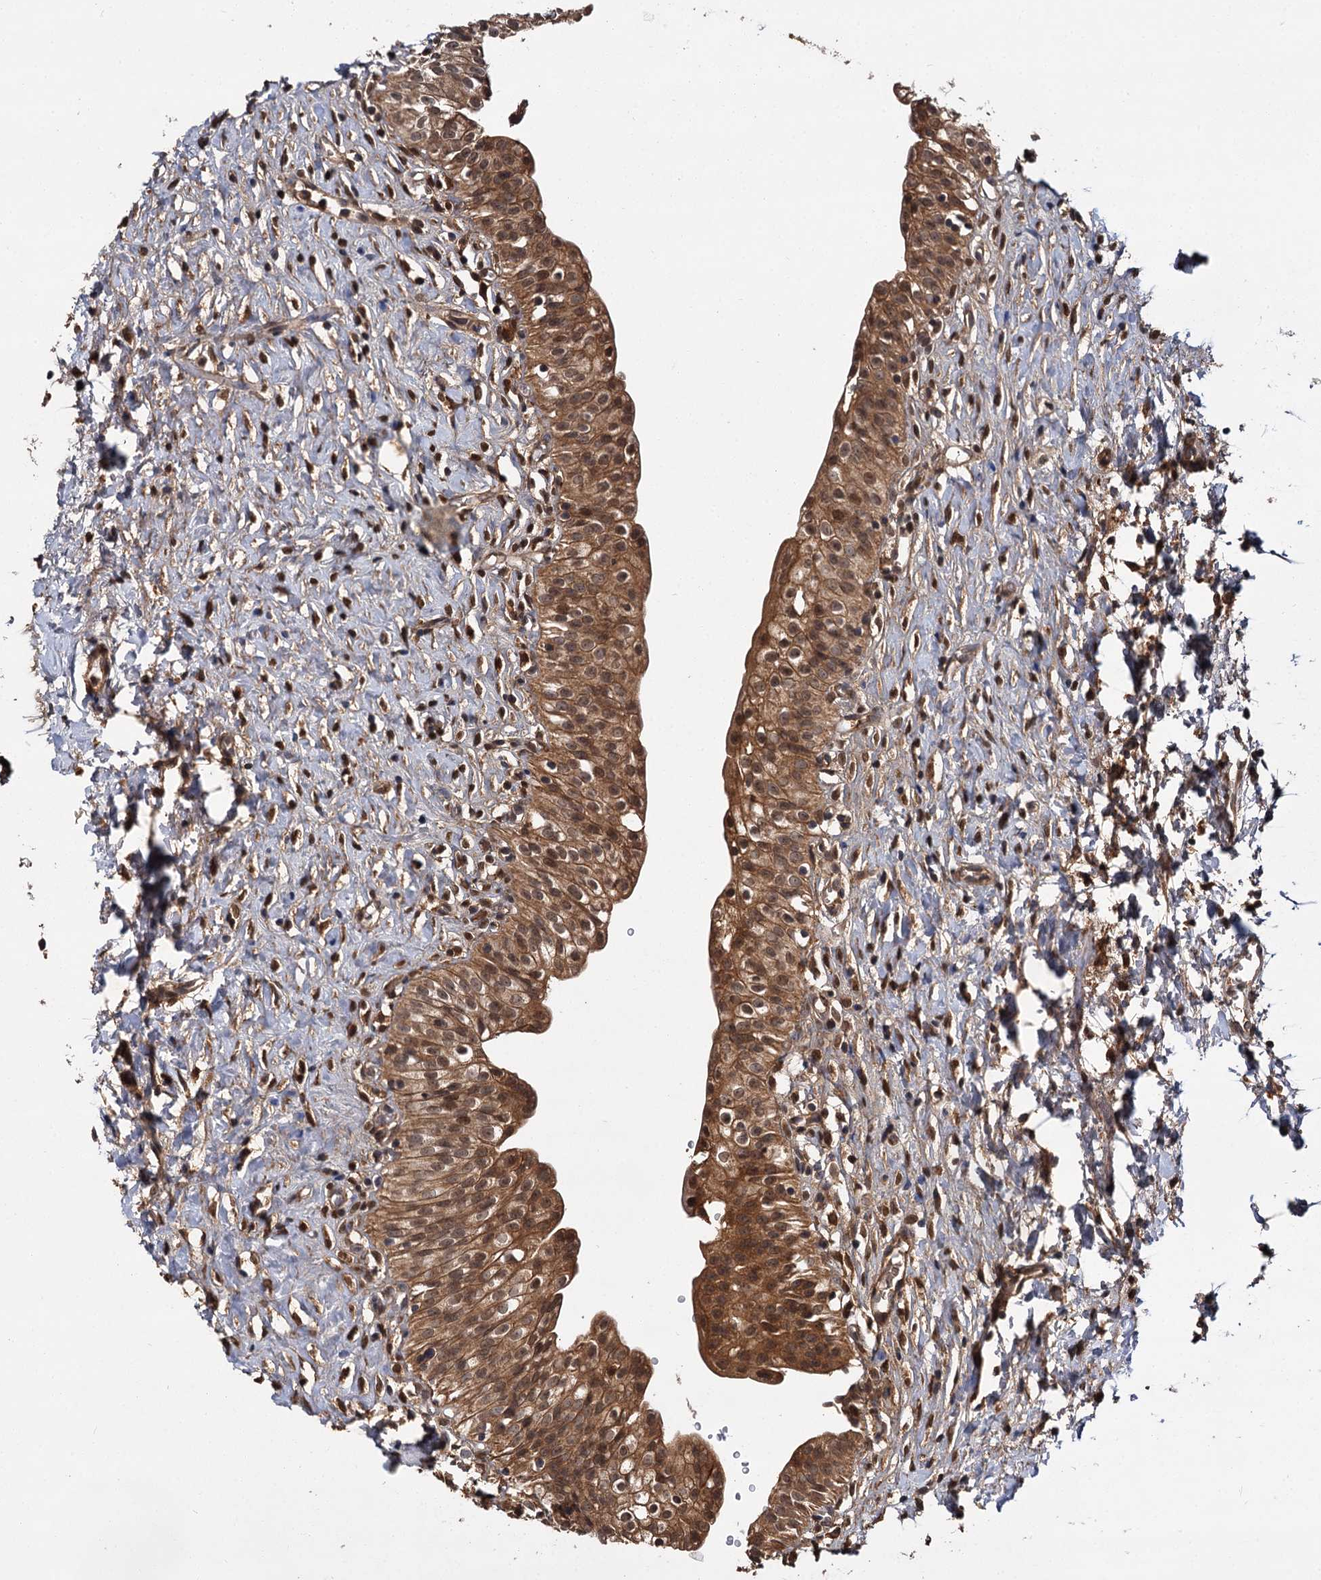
{"staining": {"intensity": "moderate", "quantity": ">75%", "location": "cytoplasmic/membranous,nuclear"}, "tissue": "urinary bladder", "cell_type": "Urothelial cells", "image_type": "normal", "snomed": [{"axis": "morphology", "description": "Normal tissue, NOS"}, {"axis": "topography", "description": "Urinary bladder"}], "caption": "Protein staining reveals moderate cytoplasmic/membranous,nuclear staining in approximately >75% of urothelial cells in normal urinary bladder. Ihc stains the protein in brown and the nuclei are stained blue.", "gene": "MBD6", "patient": {"sex": "male", "age": 51}}